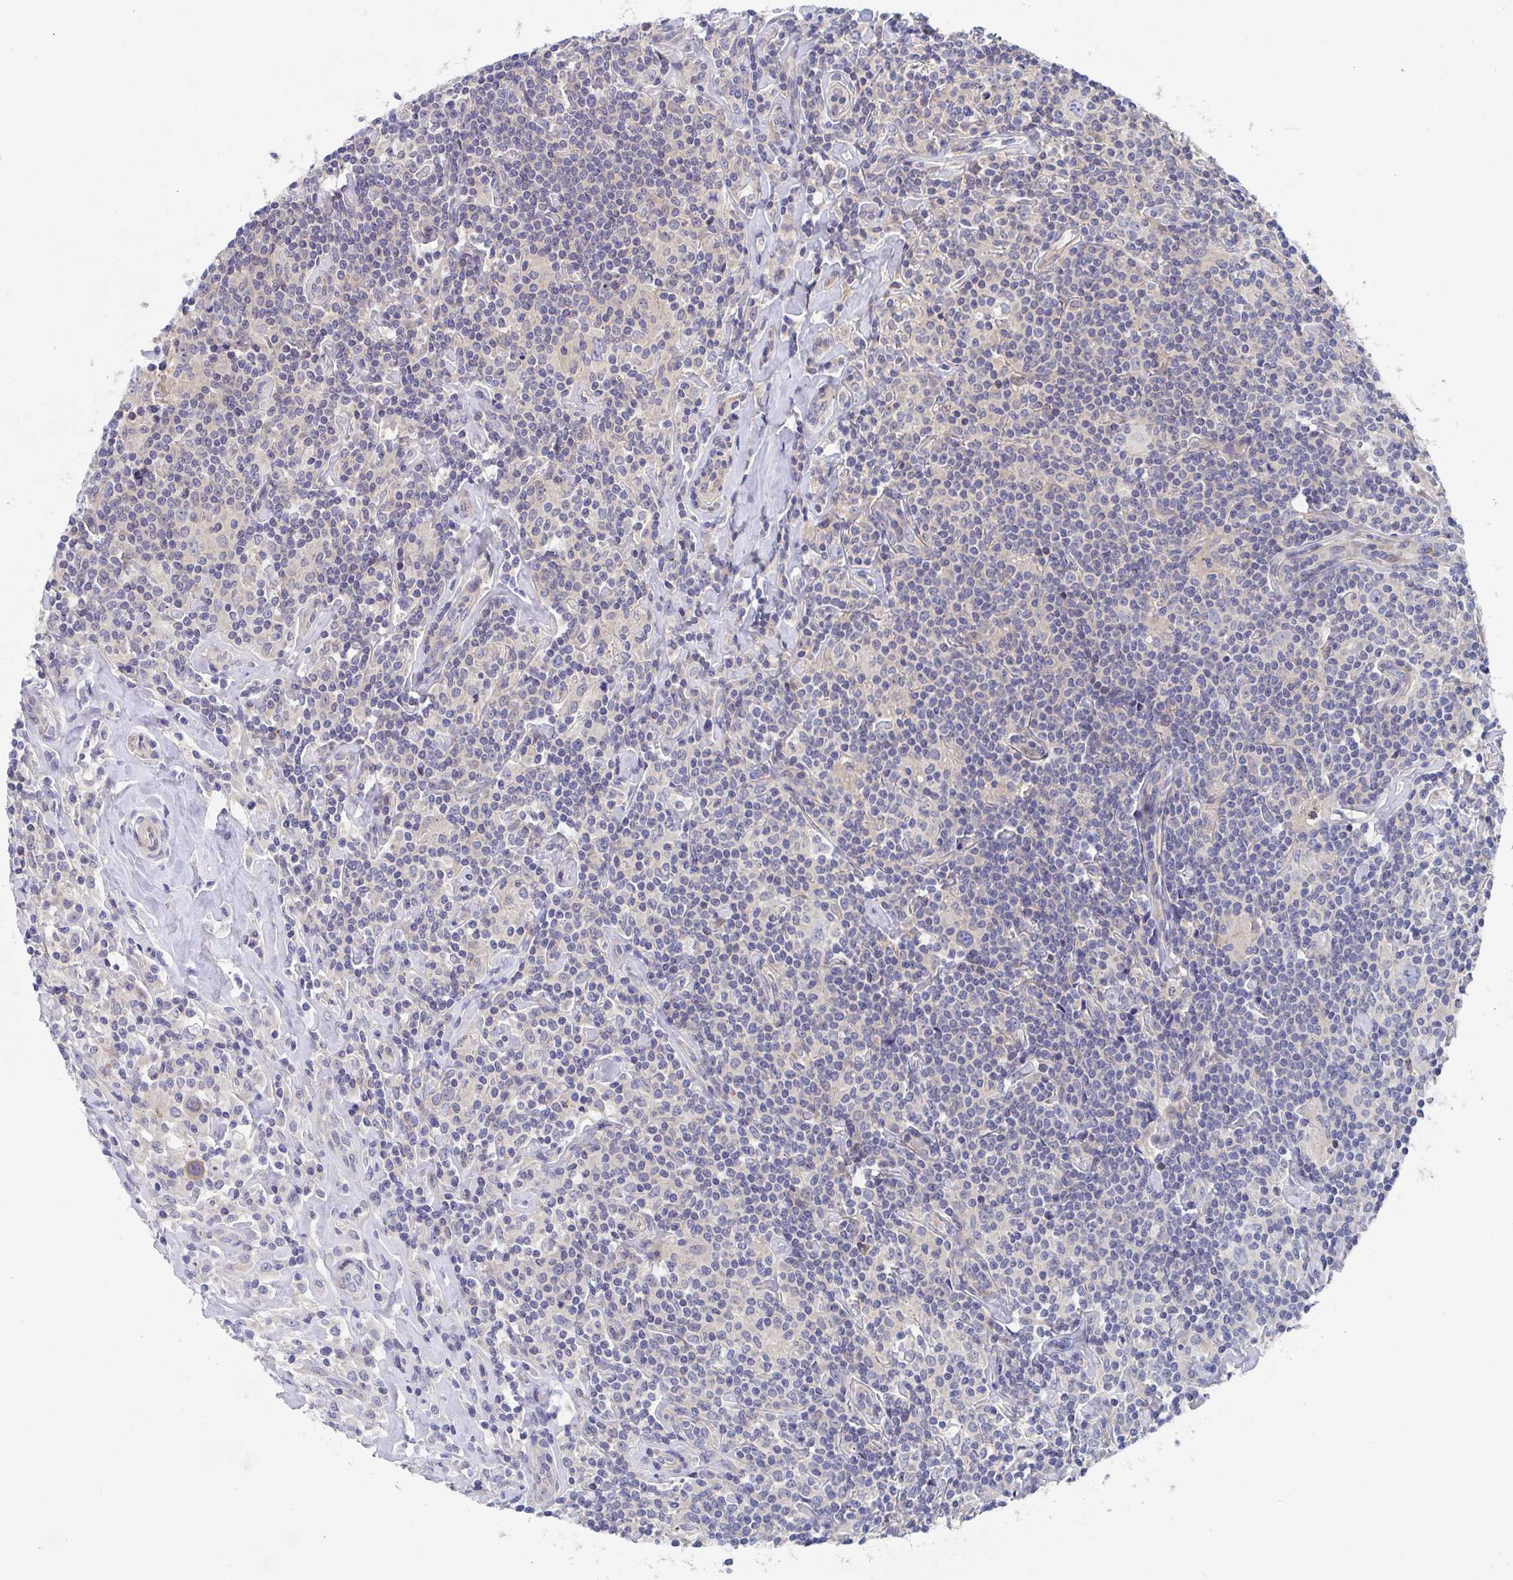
{"staining": {"intensity": "negative", "quantity": "none", "location": "none"}, "tissue": "lymphoma", "cell_type": "Tumor cells", "image_type": "cancer", "snomed": [{"axis": "morphology", "description": "Hodgkin's disease, NOS"}, {"axis": "morphology", "description": "Hodgkin's lymphoma, nodular sclerosis"}, {"axis": "topography", "description": "Lymph node"}], "caption": "Human lymphoma stained for a protein using immunohistochemistry (IHC) shows no staining in tumor cells.", "gene": "P2RX3", "patient": {"sex": "female", "age": 10}}